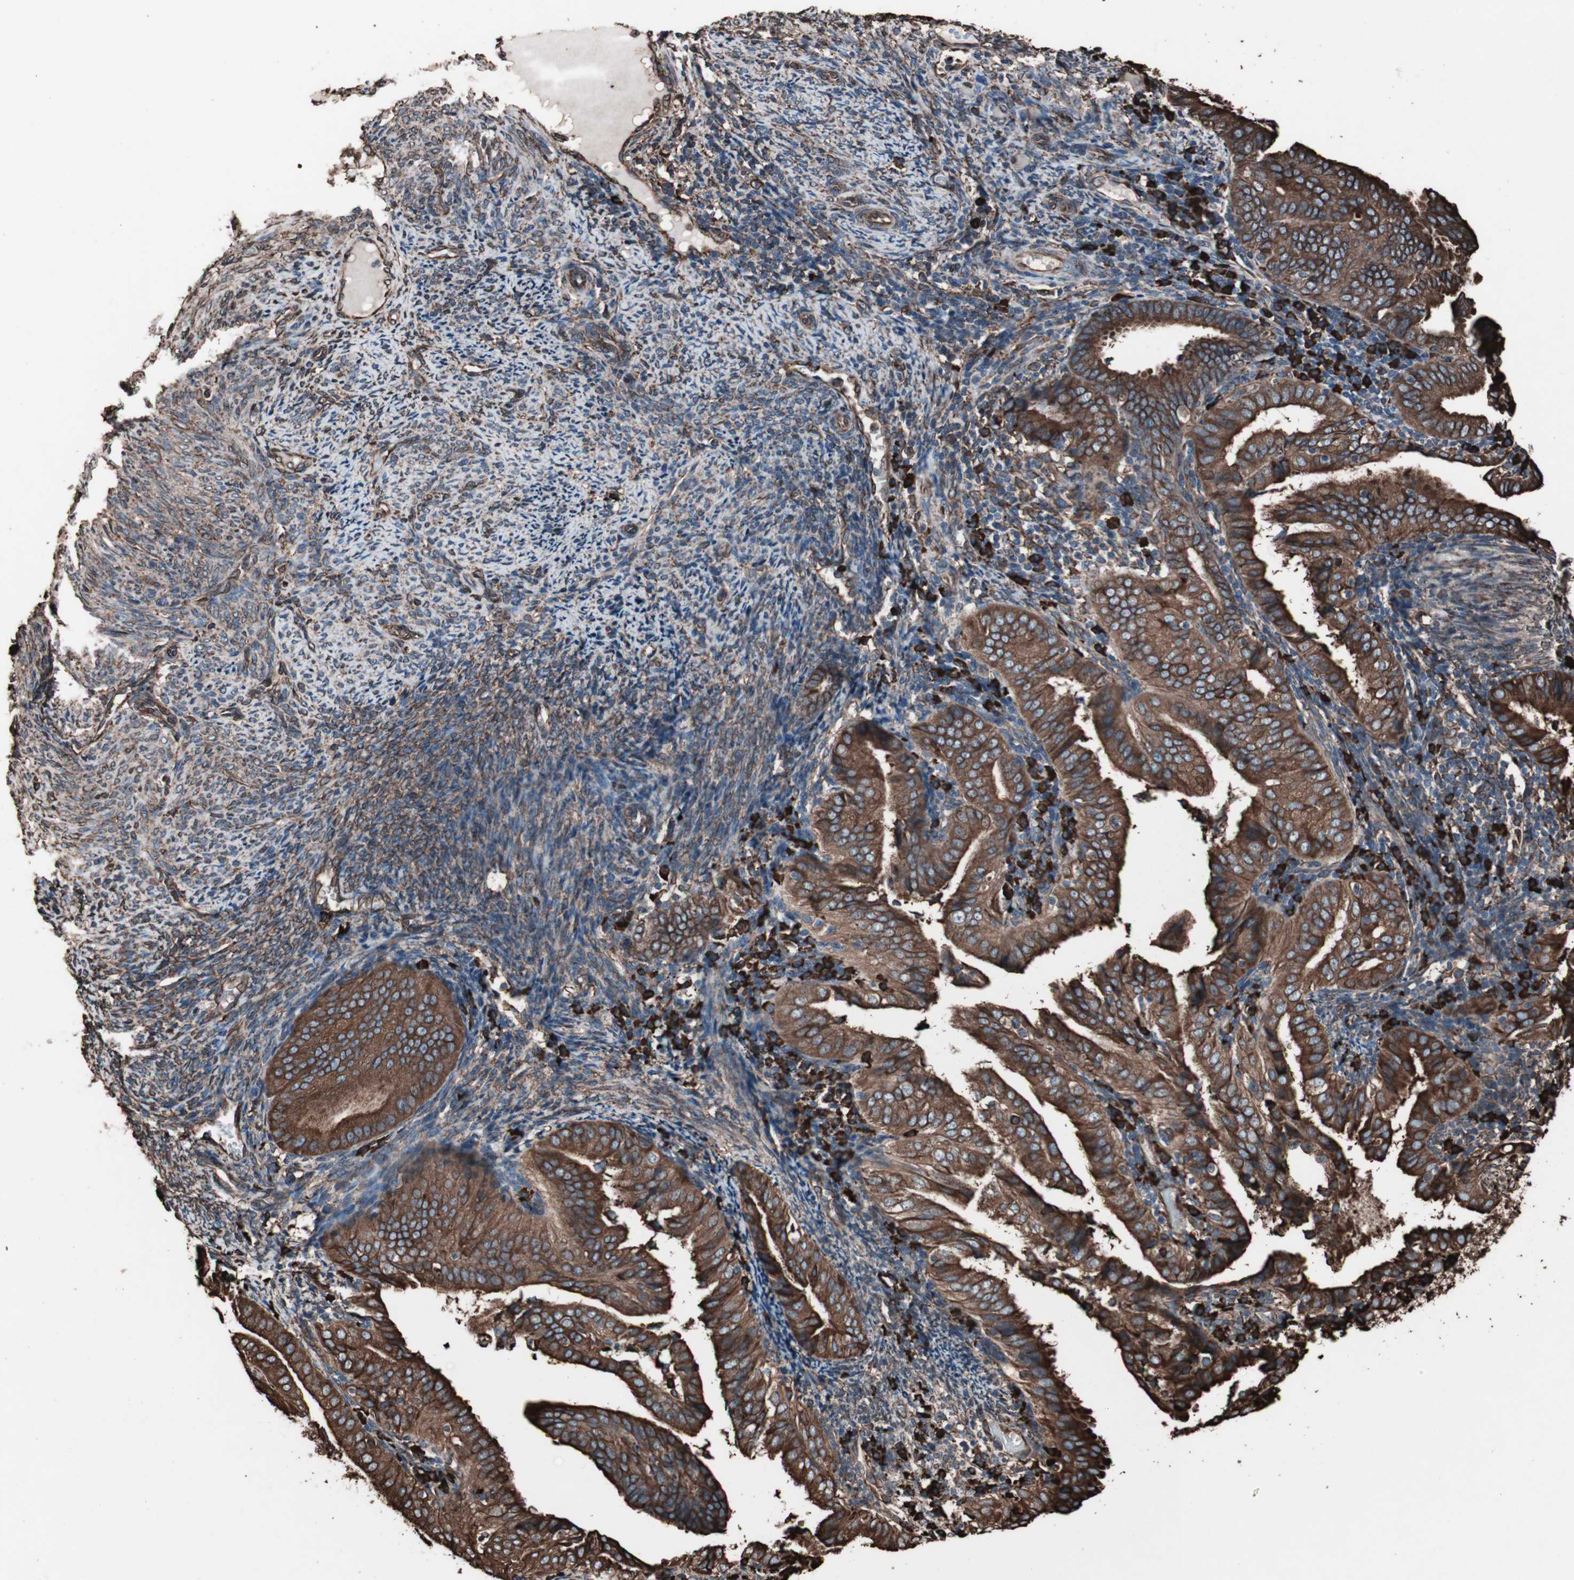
{"staining": {"intensity": "strong", "quantity": ">75%", "location": "cytoplasmic/membranous"}, "tissue": "endometrial cancer", "cell_type": "Tumor cells", "image_type": "cancer", "snomed": [{"axis": "morphology", "description": "Adenocarcinoma, NOS"}, {"axis": "topography", "description": "Endometrium"}], "caption": "This image demonstrates IHC staining of endometrial cancer (adenocarcinoma), with high strong cytoplasmic/membranous expression in about >75% of tumor cells.", "gene": "HSP90B1", "patient": {"sex": "female", "age": 58}}